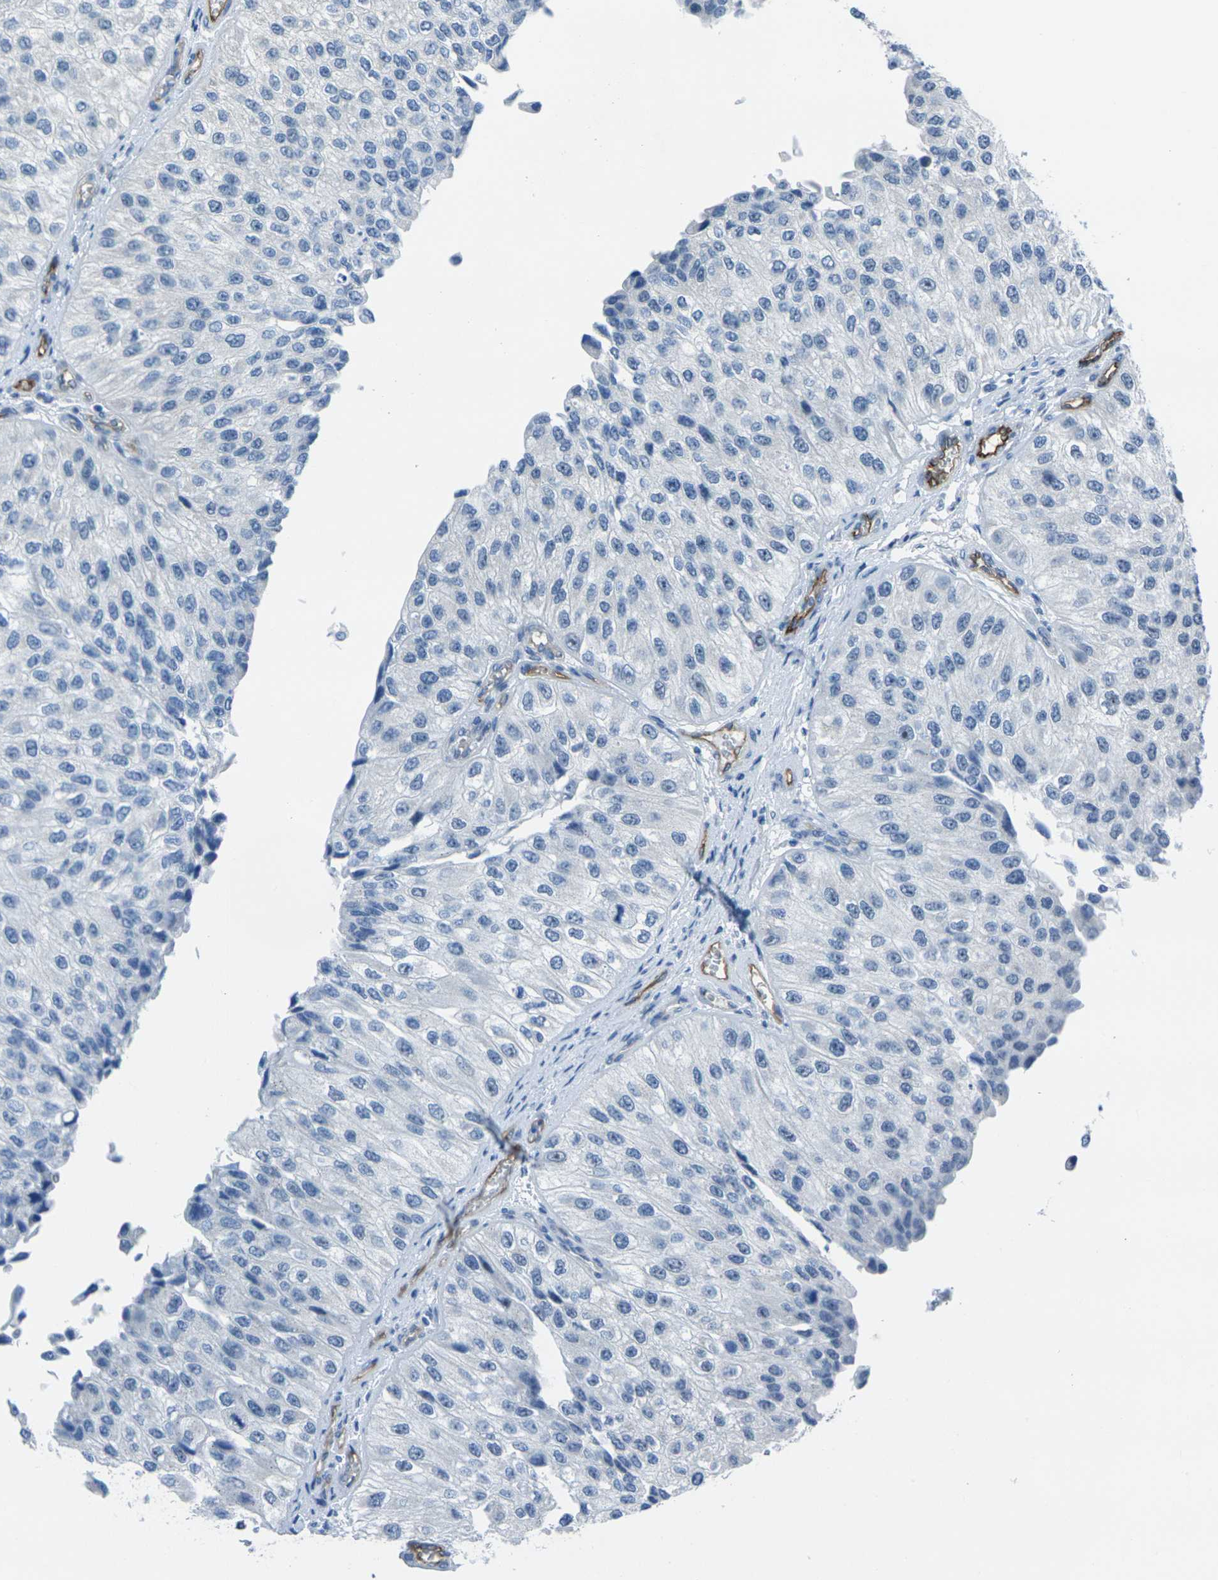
{"staining": {"intensity": "negative", "quantity": "none", "location": "none"}, "tissue": "urothelial cancer", "cell_type": "Tumor cells", "image_type": "cancer", "snomed": [{"axis": "morphology", "description": "Urothelial carcinoma, High grade"}, {"axis": "topography", "description": "Kidney"}, {"axis": "topography", "description": "Urinary bladder"}], "caption": "Tumor cells show no significant protein positivity in urothelial cancer. (DAB IHC visualized using brightfield microscopy, high magnification).", "gene": "HSPA12B", "patient": {"sex": "male", "age": 77}}